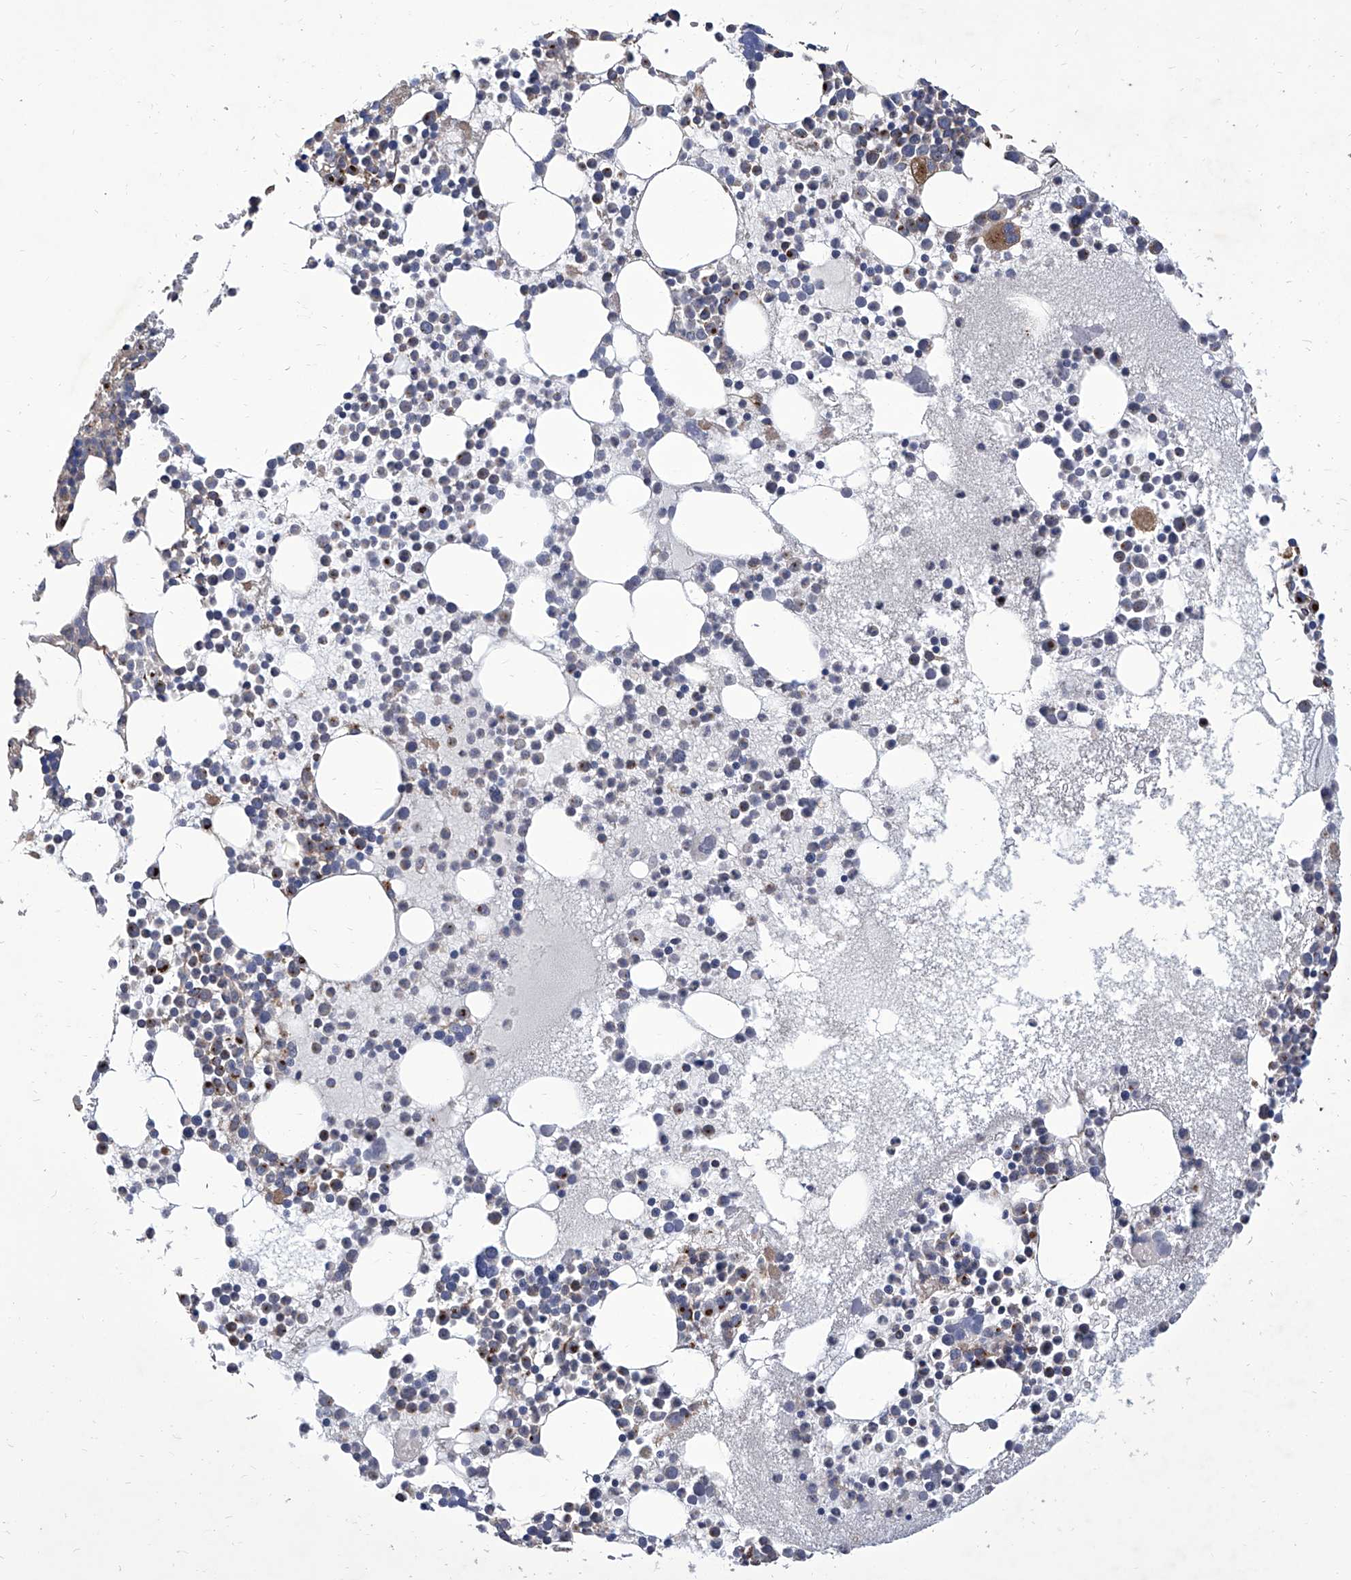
{"staining": {"intensity": "moderate", "quantity": "<25%", "location": "cytoplasmic/membranous"}, "tissue": "bone marrow", "cell_type": "Hematopoietic cells", "image_type": "normal", "snomed": [{"axis": "morphology", "description": "Normal tissue, NOS"}, {"axis": "topography", "description": "Bone marrow"}], "caption": "Bone marrow stained with DAB (3,3'-diaminobenzidine) immunohistochemistry shows low levels of moderate cytoplasmic/membranous positivity in approximately <25% of hematopoietic cells. The staining was performed using DAB (3,3'-diaminobenzidine) to visualize the protein expression in brown, while the nuclei were stained in blue with hematoxylin (Magnification: 20x).", "gene": "TJAP1", "patient": {"sex": "female", "age": 78}}